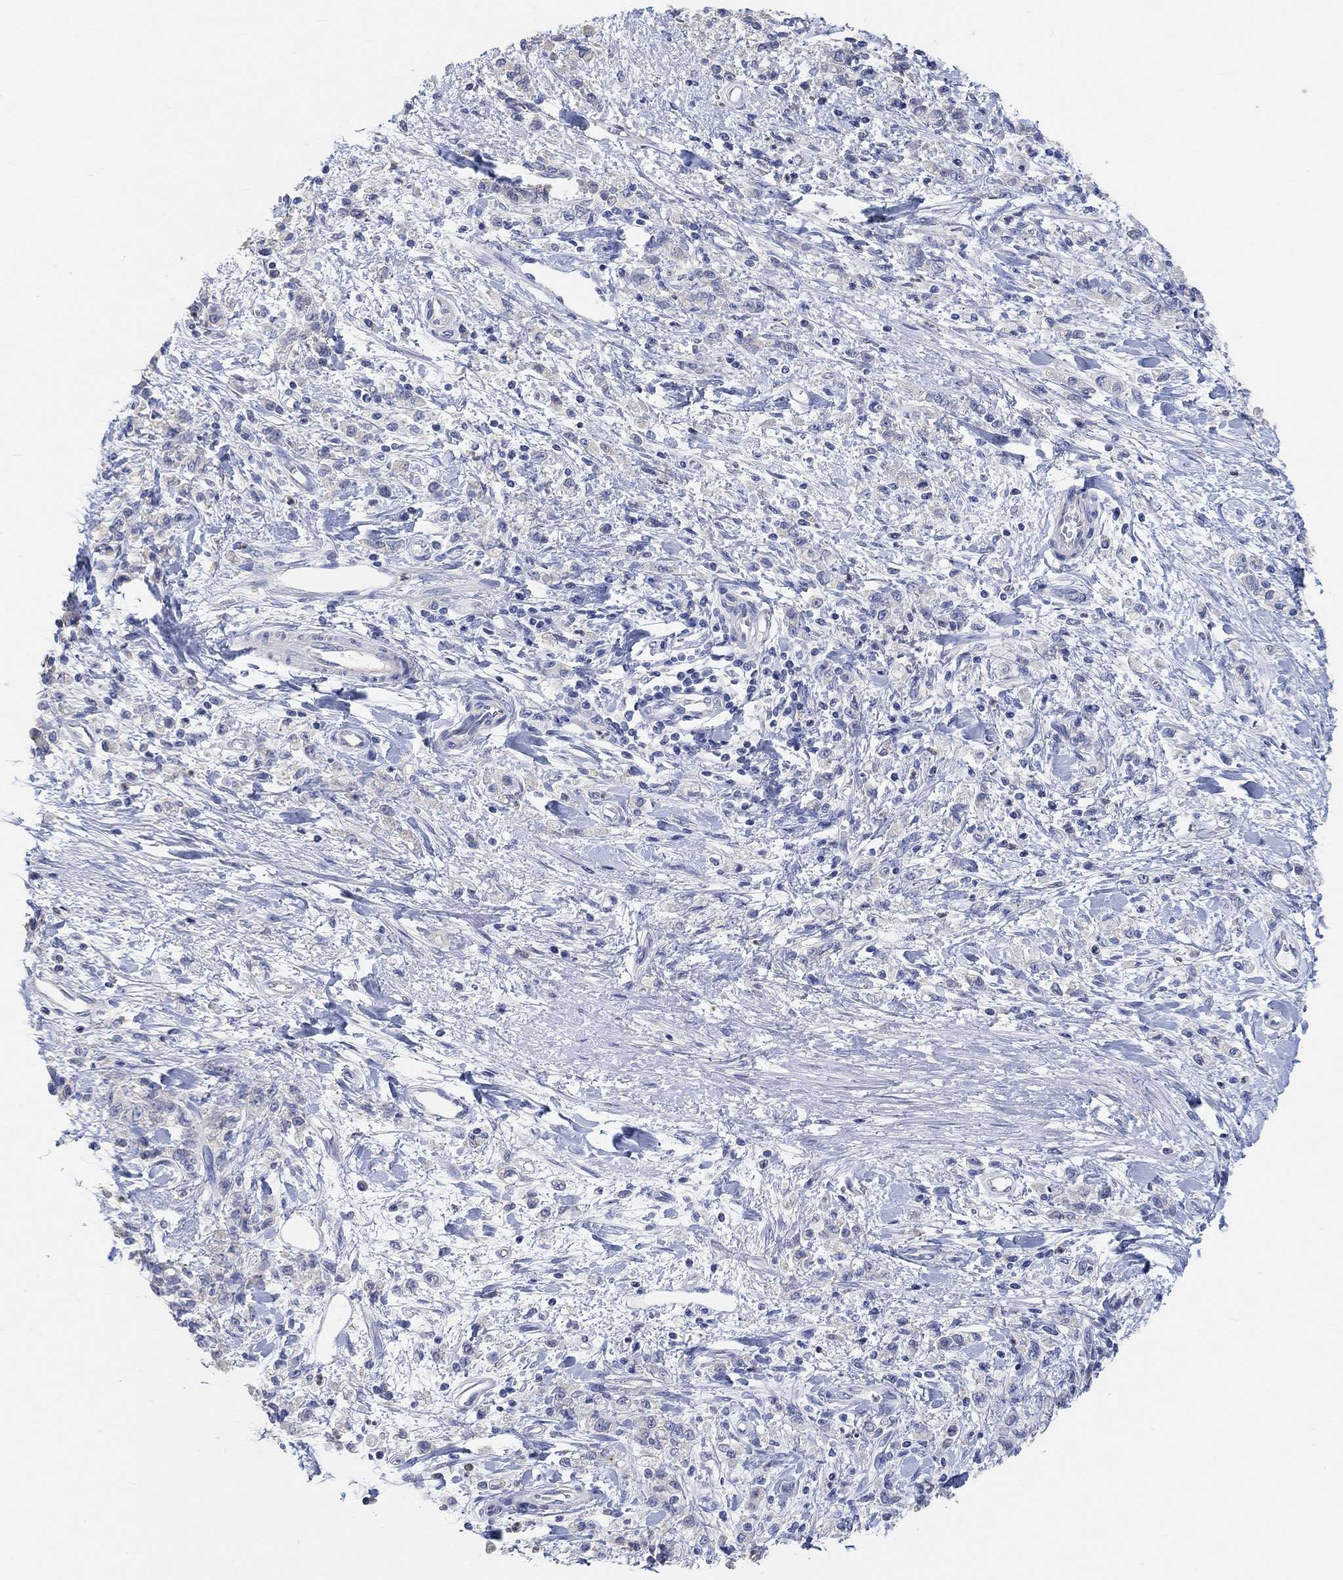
{"staining": {"intensity": "negative", "quantity": "none", "location": "none"}, "tissue": "stomach cancer", "cell_type": "Tumor cells", "image_type": "cancer", "snomed": [{"axis": "morphology", "description": "Adenocarcinoma, NOS"}, {"axis": "topography", "description": "Stomach"}], "caption": "An image of human stomach cancer (adenocarcinoma) is negative for staining in tumor cells.", "gene": "NLRP14", "patient": {"sex": "male", "age": 77}}